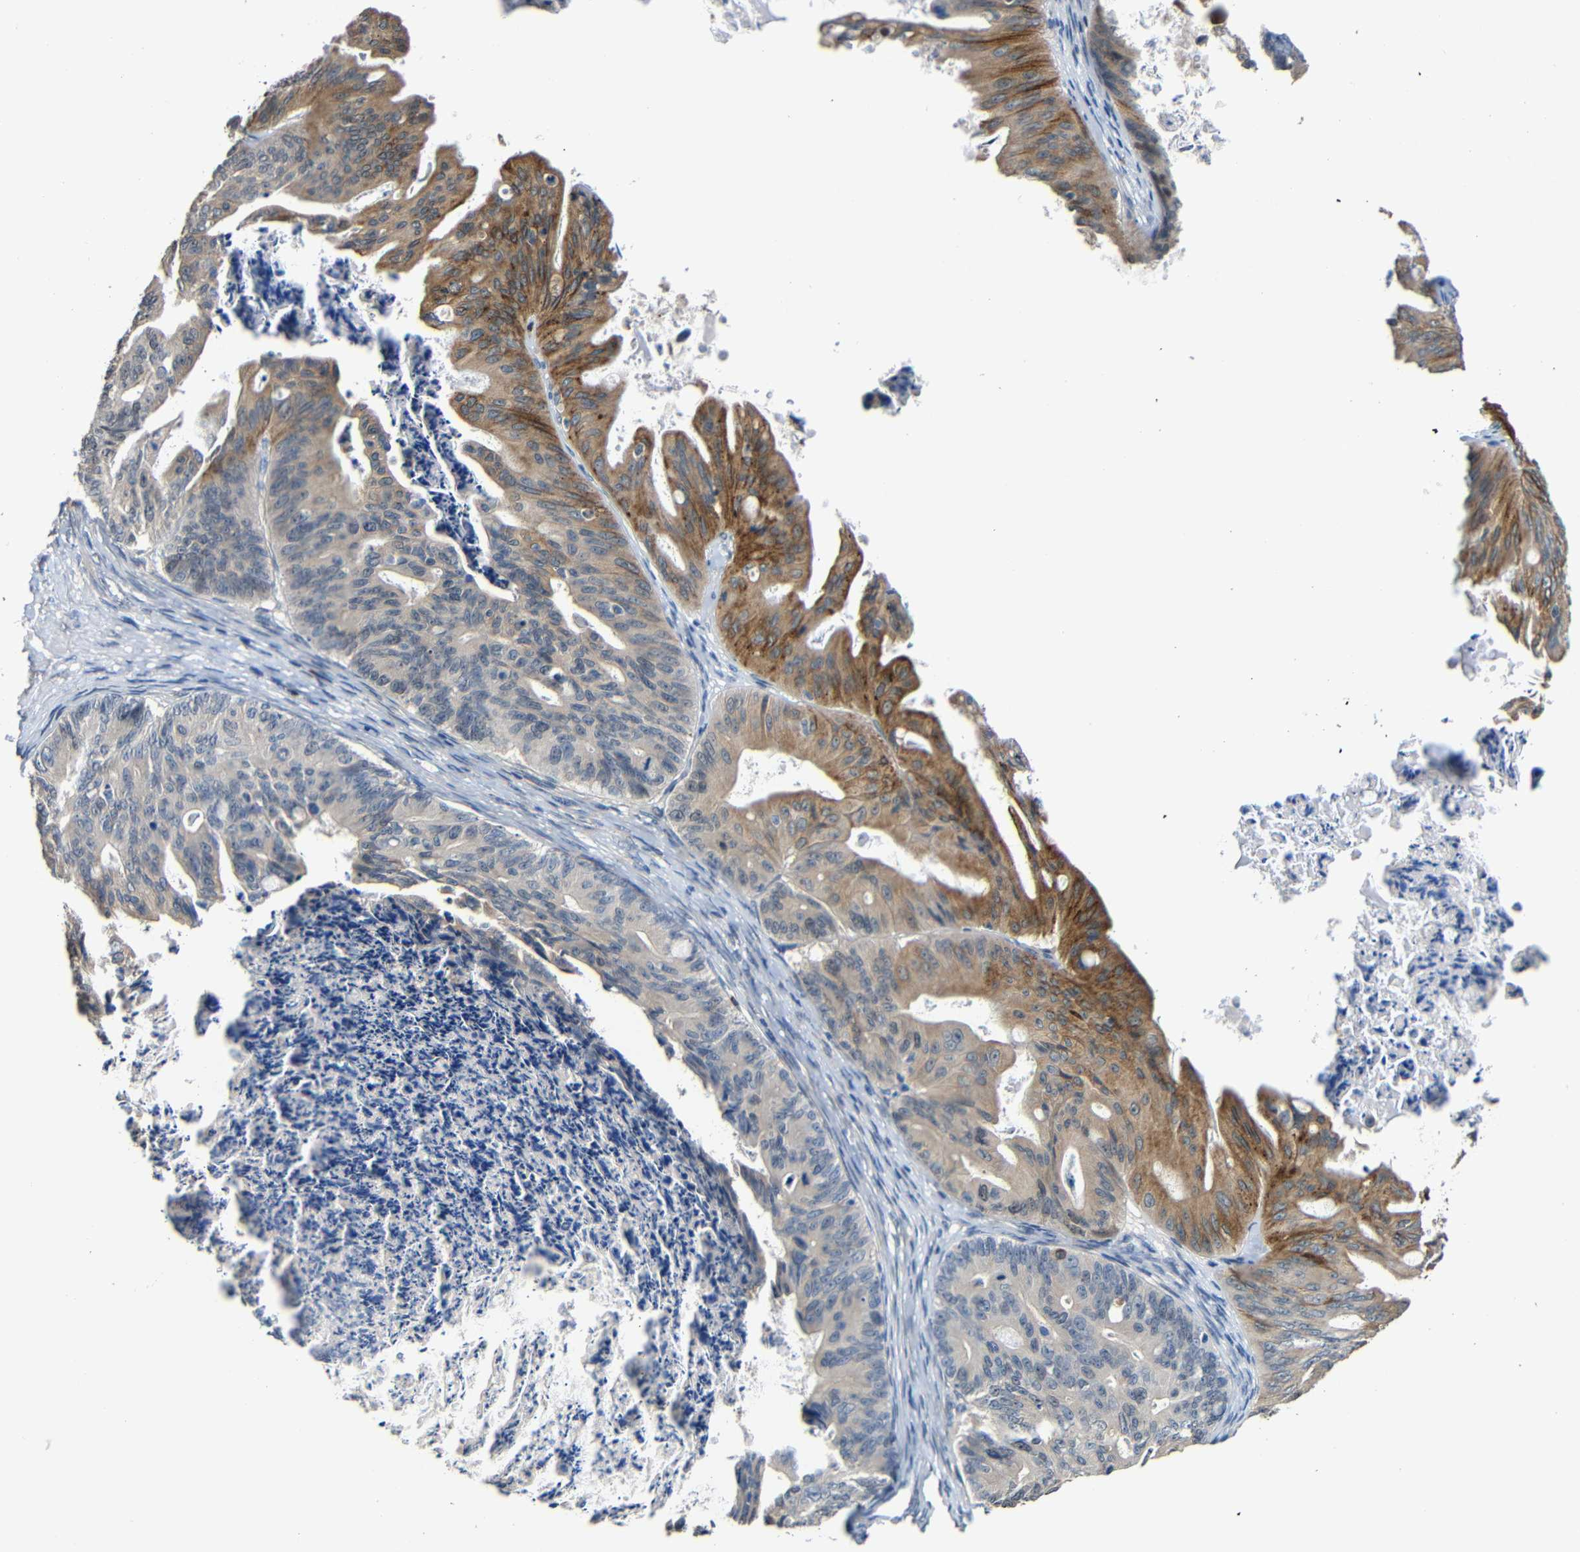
{"staining": {"intensity": "moderate", "quantity": "25%-75%", "location": "cytoplasmic/membranous"}, "tissue": "ovarian cancer", "cell_type": "Tumor cells", "image_type": "cancer", "snomed": [{"axis": "morphology", "description": "Cystadenocarcinoma, mucinous, NOS"}, {"axis": "topography", "description": "Ovary"}], "caption": "Human ovarian mucinous cystadenocarcinoma stained for a protein (brown) reveals moderate cytoplasmic/membranous positive staining in about 25%-75% of tumor cells.", "gene": "STBD1", "patient": {"sex": "female", "age": 37}}